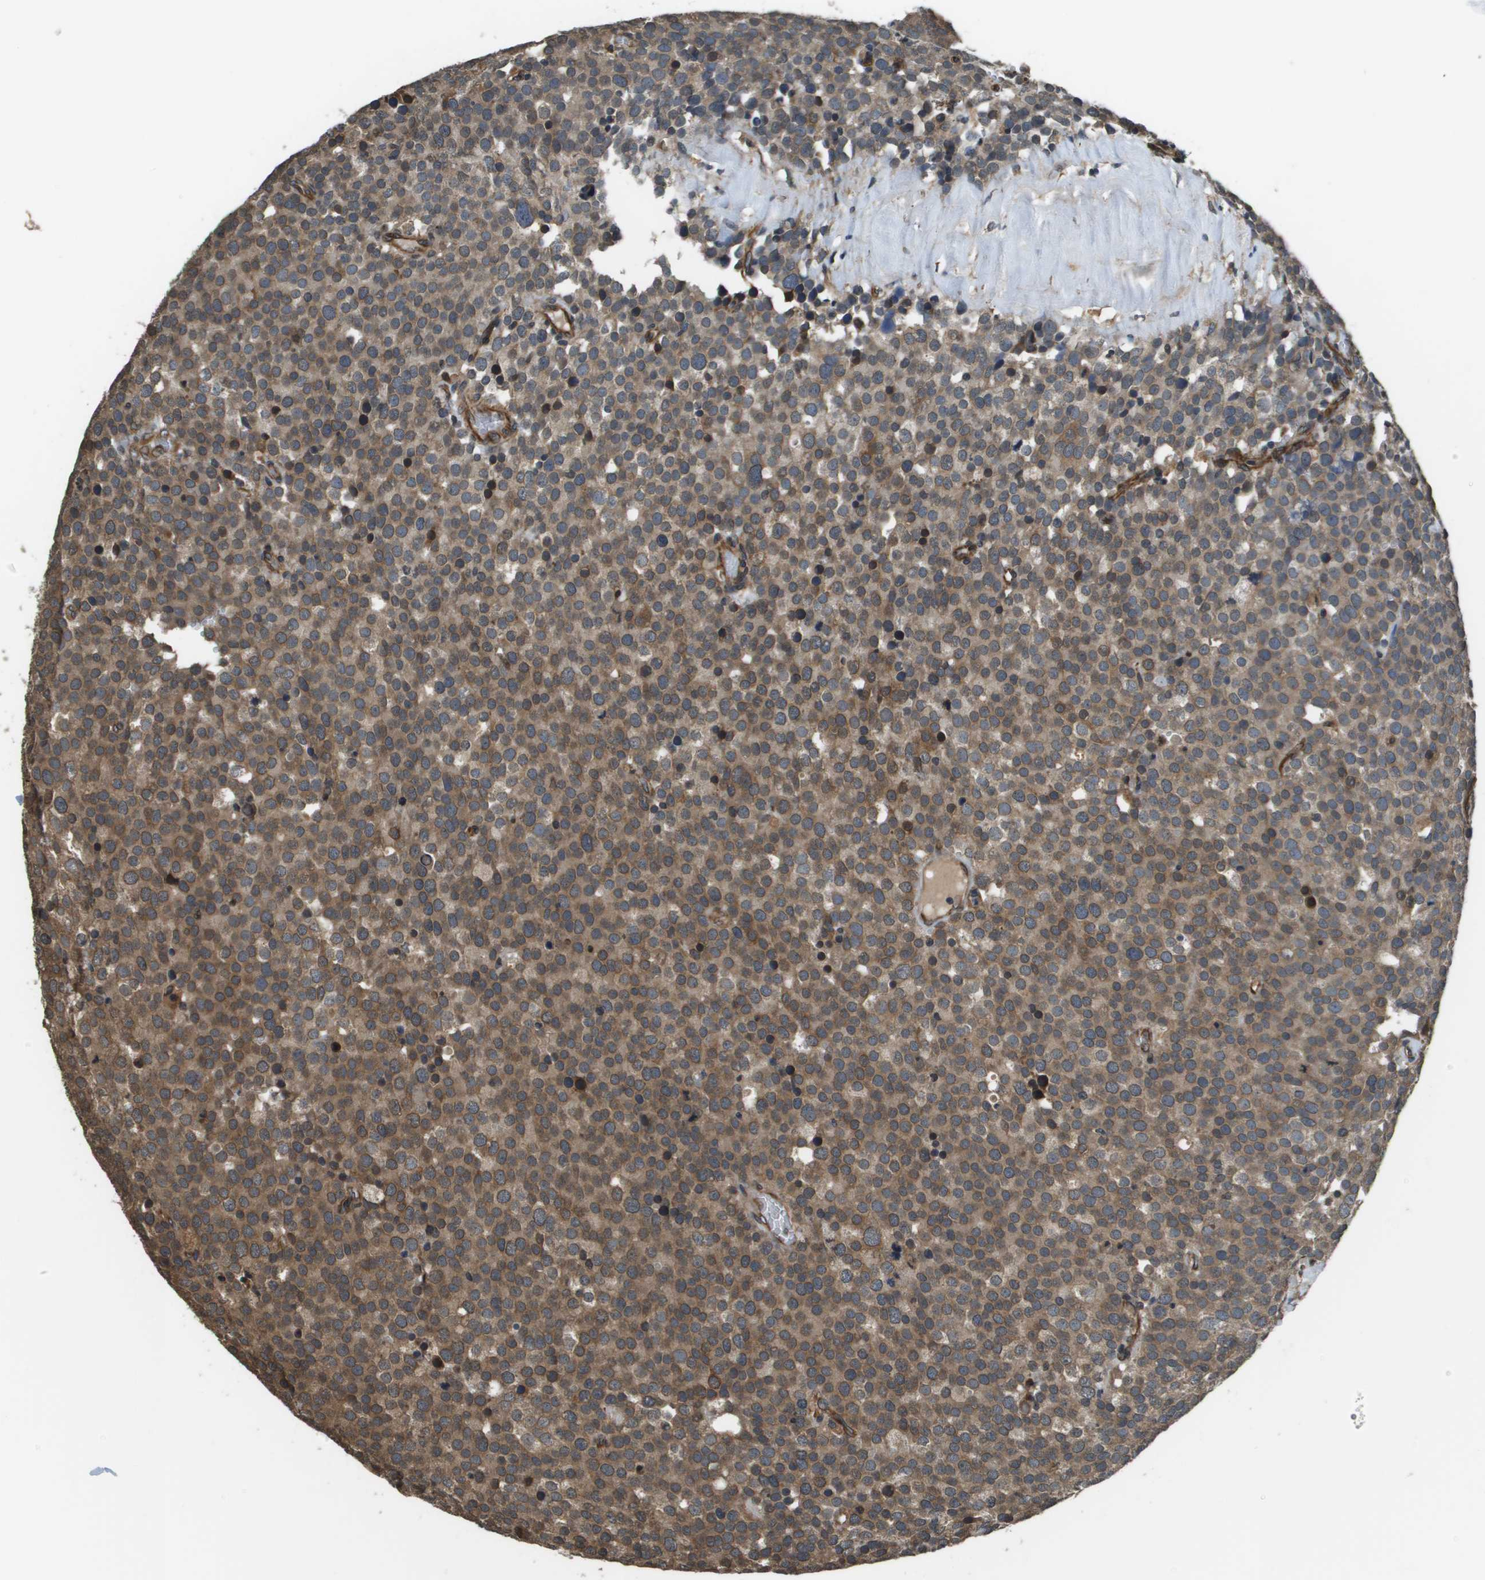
{"staining": {"intensity": "moderate", "quantity": ">75%", "location": "cytoplasmic/membranous"}, "tissue": "testis cancer", "cell_type": "Tumor cells", "image_type": "cancer", "snomed": [{"axis": "morphology", "description": "Normal tissue, NOS"}, {"axis": "morphology", "description": "Seminoma, NOS"}, {"axis": "topography", "description": "Testis"}], "caption": "Immunohistochemical staining of testis cancer (seminoma) shows medium levels of moderate cytoplasmic/membranous expression in about >75% of tumor cells.", "gene": "SEC62", "patient": {"sex": "male", "age": 71}}